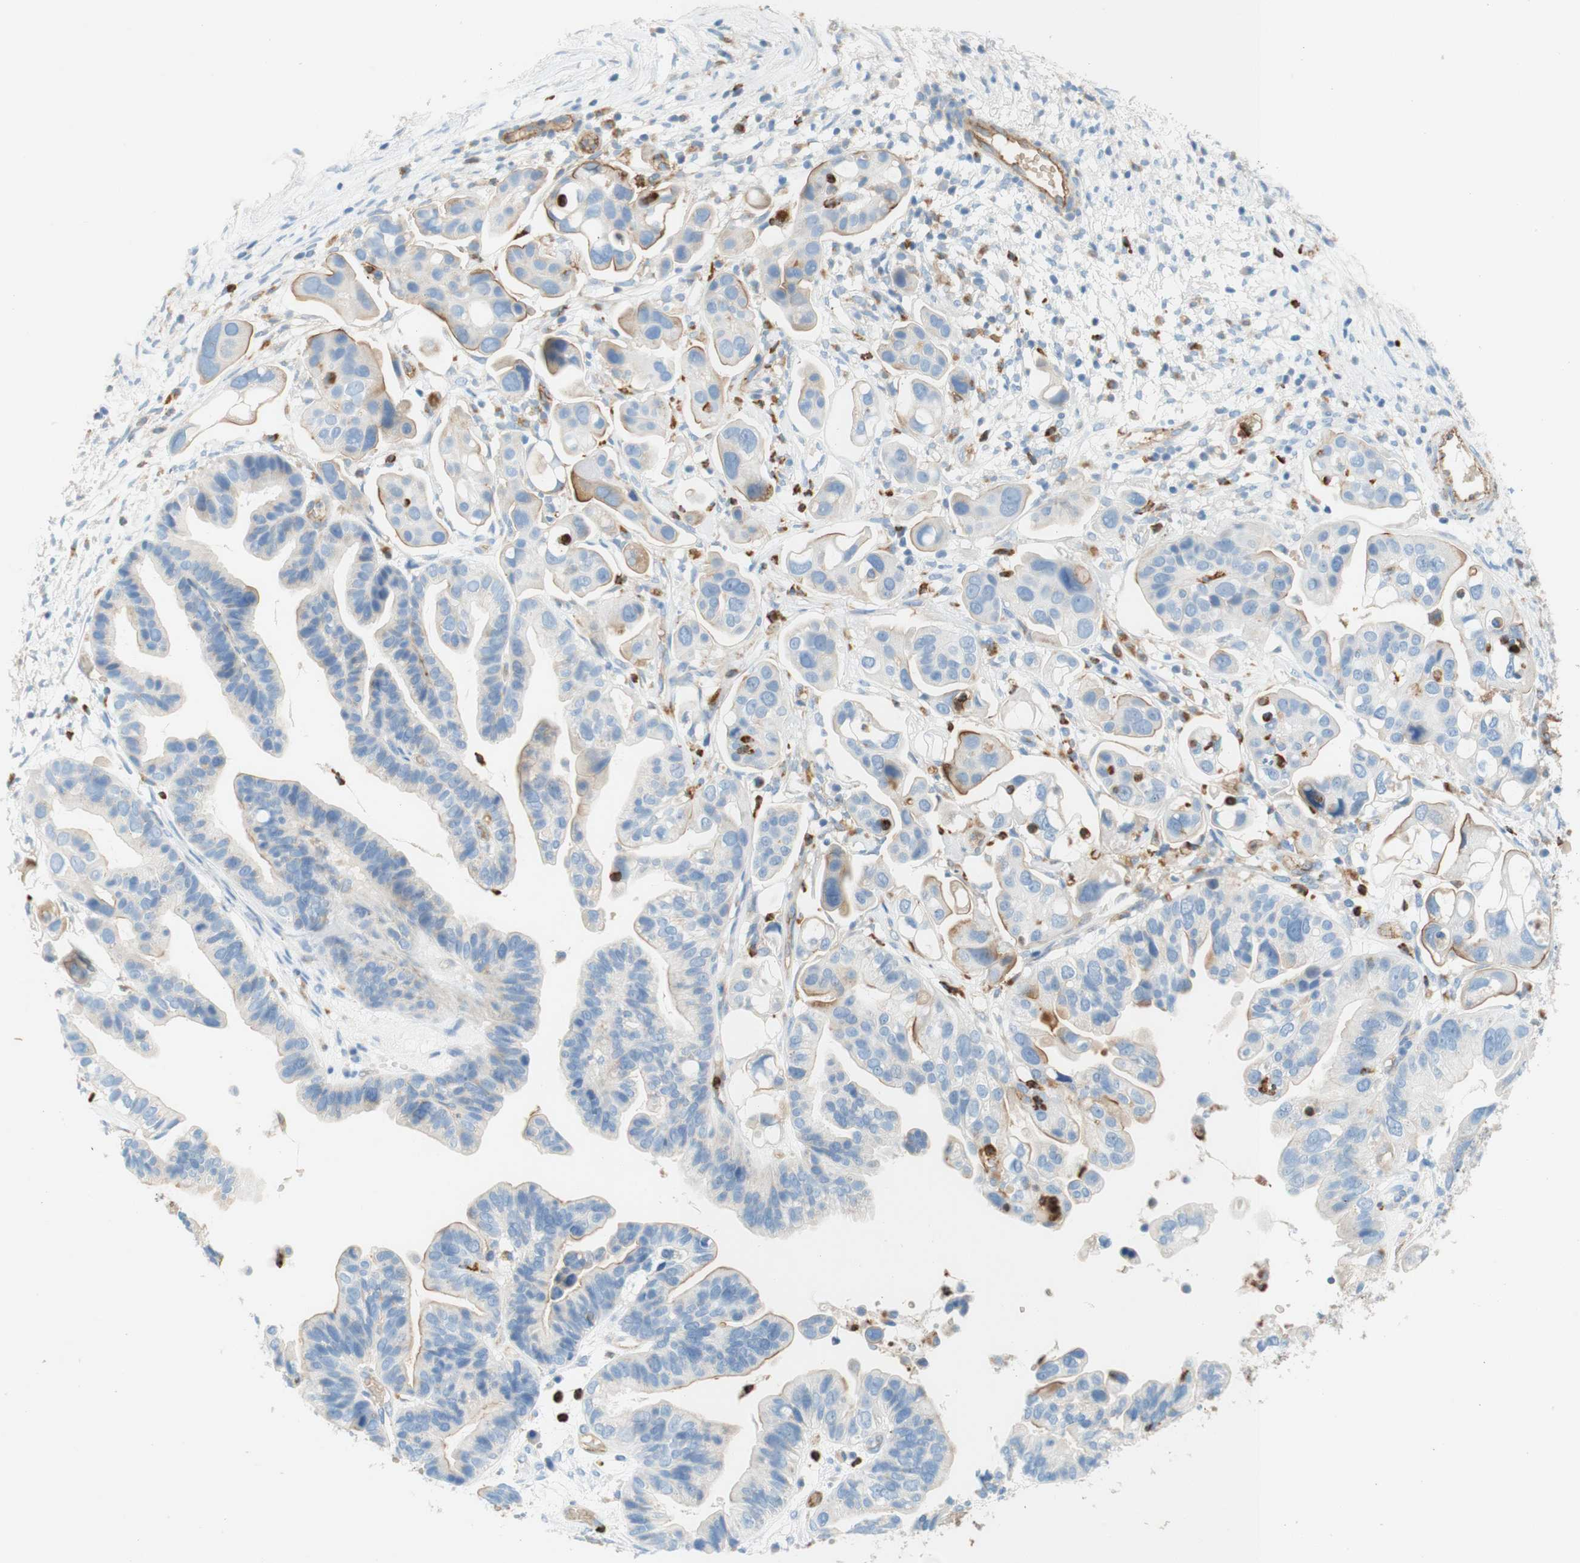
{"staining": {"intensity": "weak", "quantity": "<25%", "location": "cytoplasmic/membranous"}, "tissue": "ovarian cancer", "cell_type": "Tumor cells", "image_type": "cancer", "snomed": [{"axis": "morphology", "description": "Cystadenocarcinoma, serous, NOS"}, {"axis": "topography", "description": "Ovary"}], "caption": "High power microscopy histopathology image of an IHC image of ovarian serous cystadenocarcinoma, revealing no significant expression in tumor cells.", "gene": "STOM", "patient": {"sex": "female", "age": 56}}